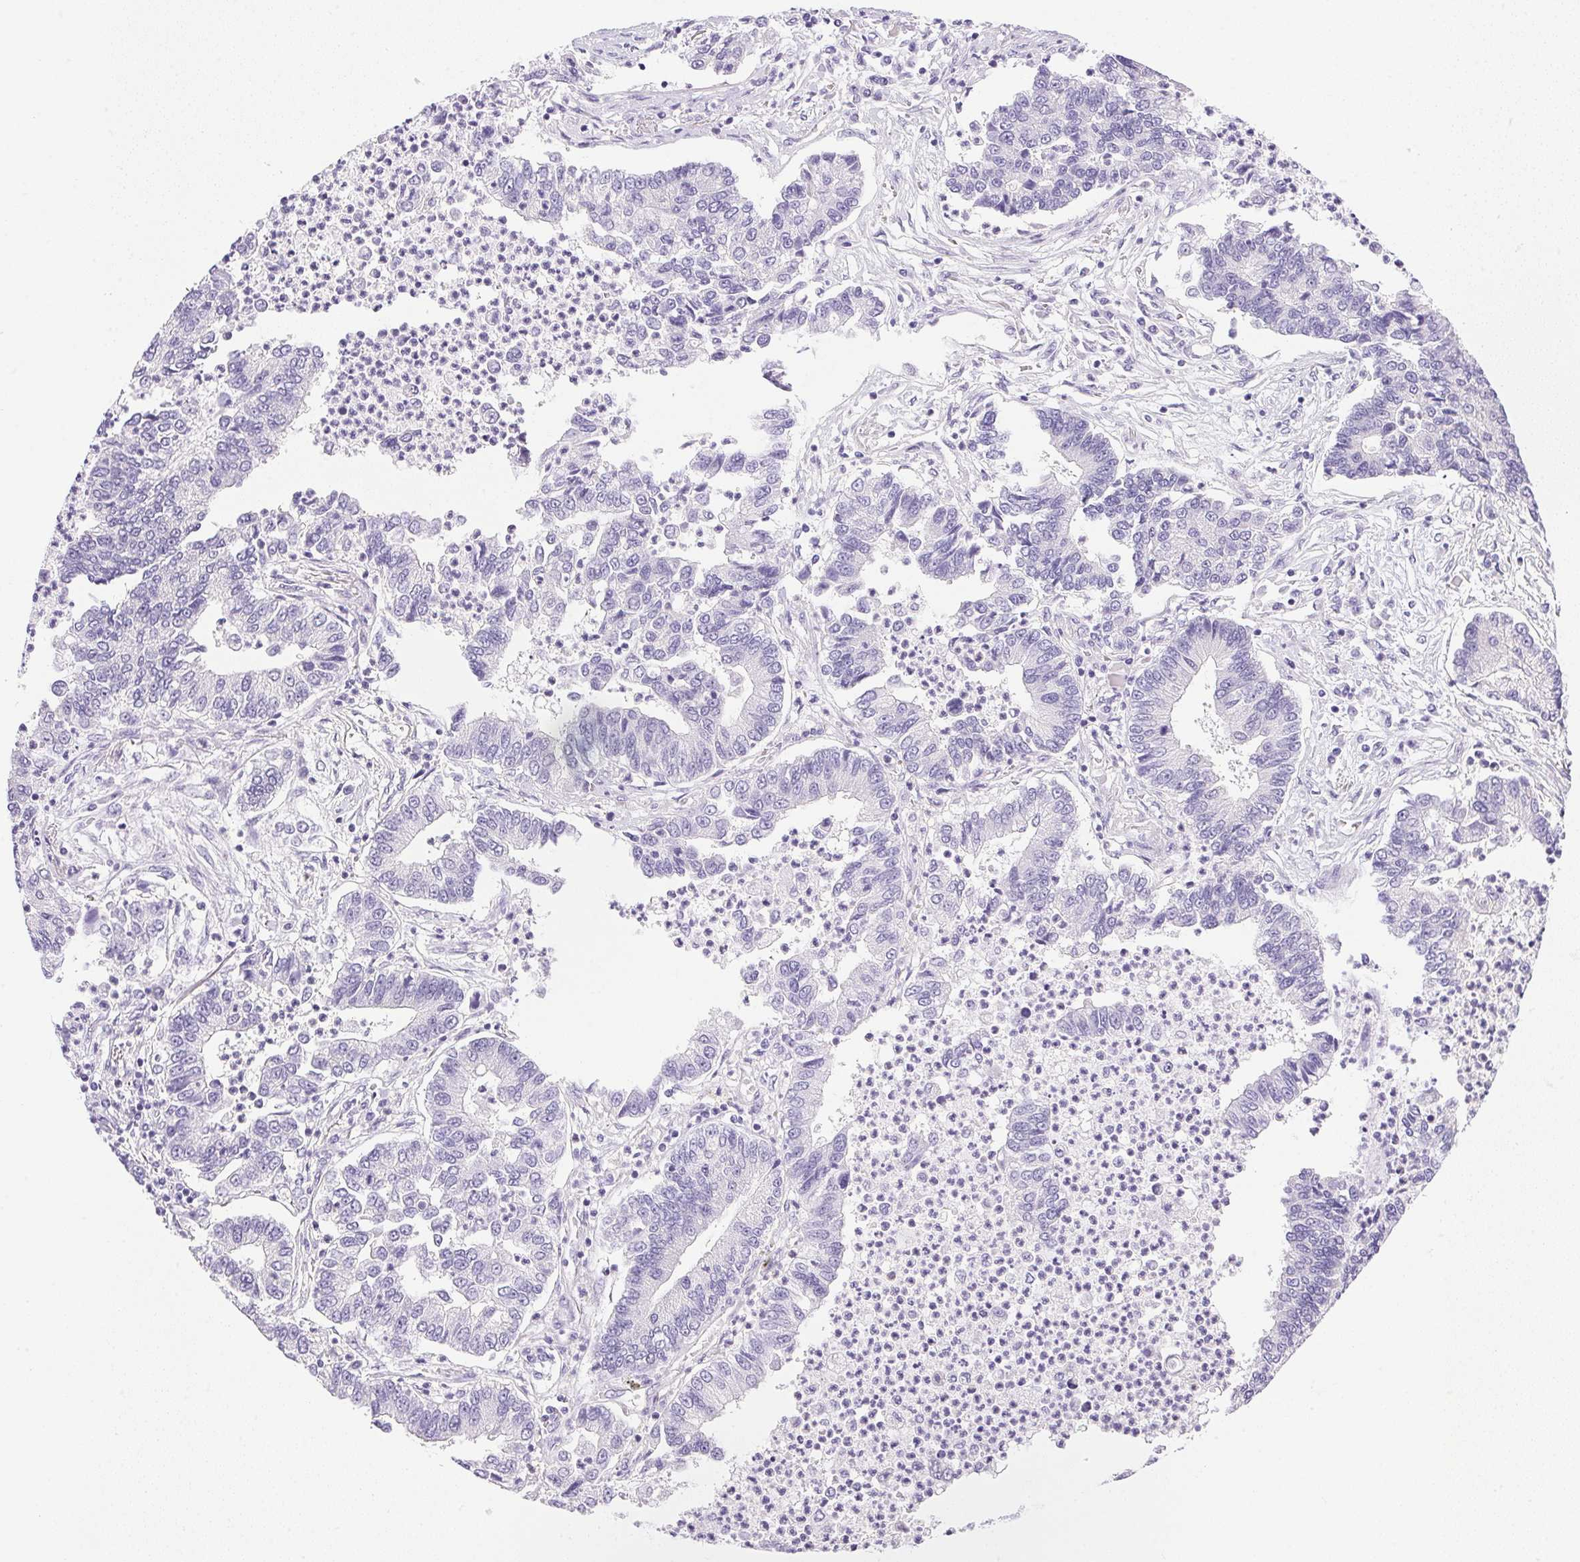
{"staining": {"intensity": "negative", "quantity": "none", "location": "none"}, "tissue": "lung cancer", "cell_type": "Tumor cells", "image_type": "cancer", "snomed": [{"axis": "morphology", "description": "Adenocarcinoma, NOS"}, {"axis": "topography", "description": "Lung"}], "caption": "High power microscopy photomicrograph of an IHC histopathology image of lung cancer (adenocarcinoma), revealing no significant positivity in tumor cells.", "gene": "ATP6V0A4", "patient": {"sex": "female", "age": 57}}